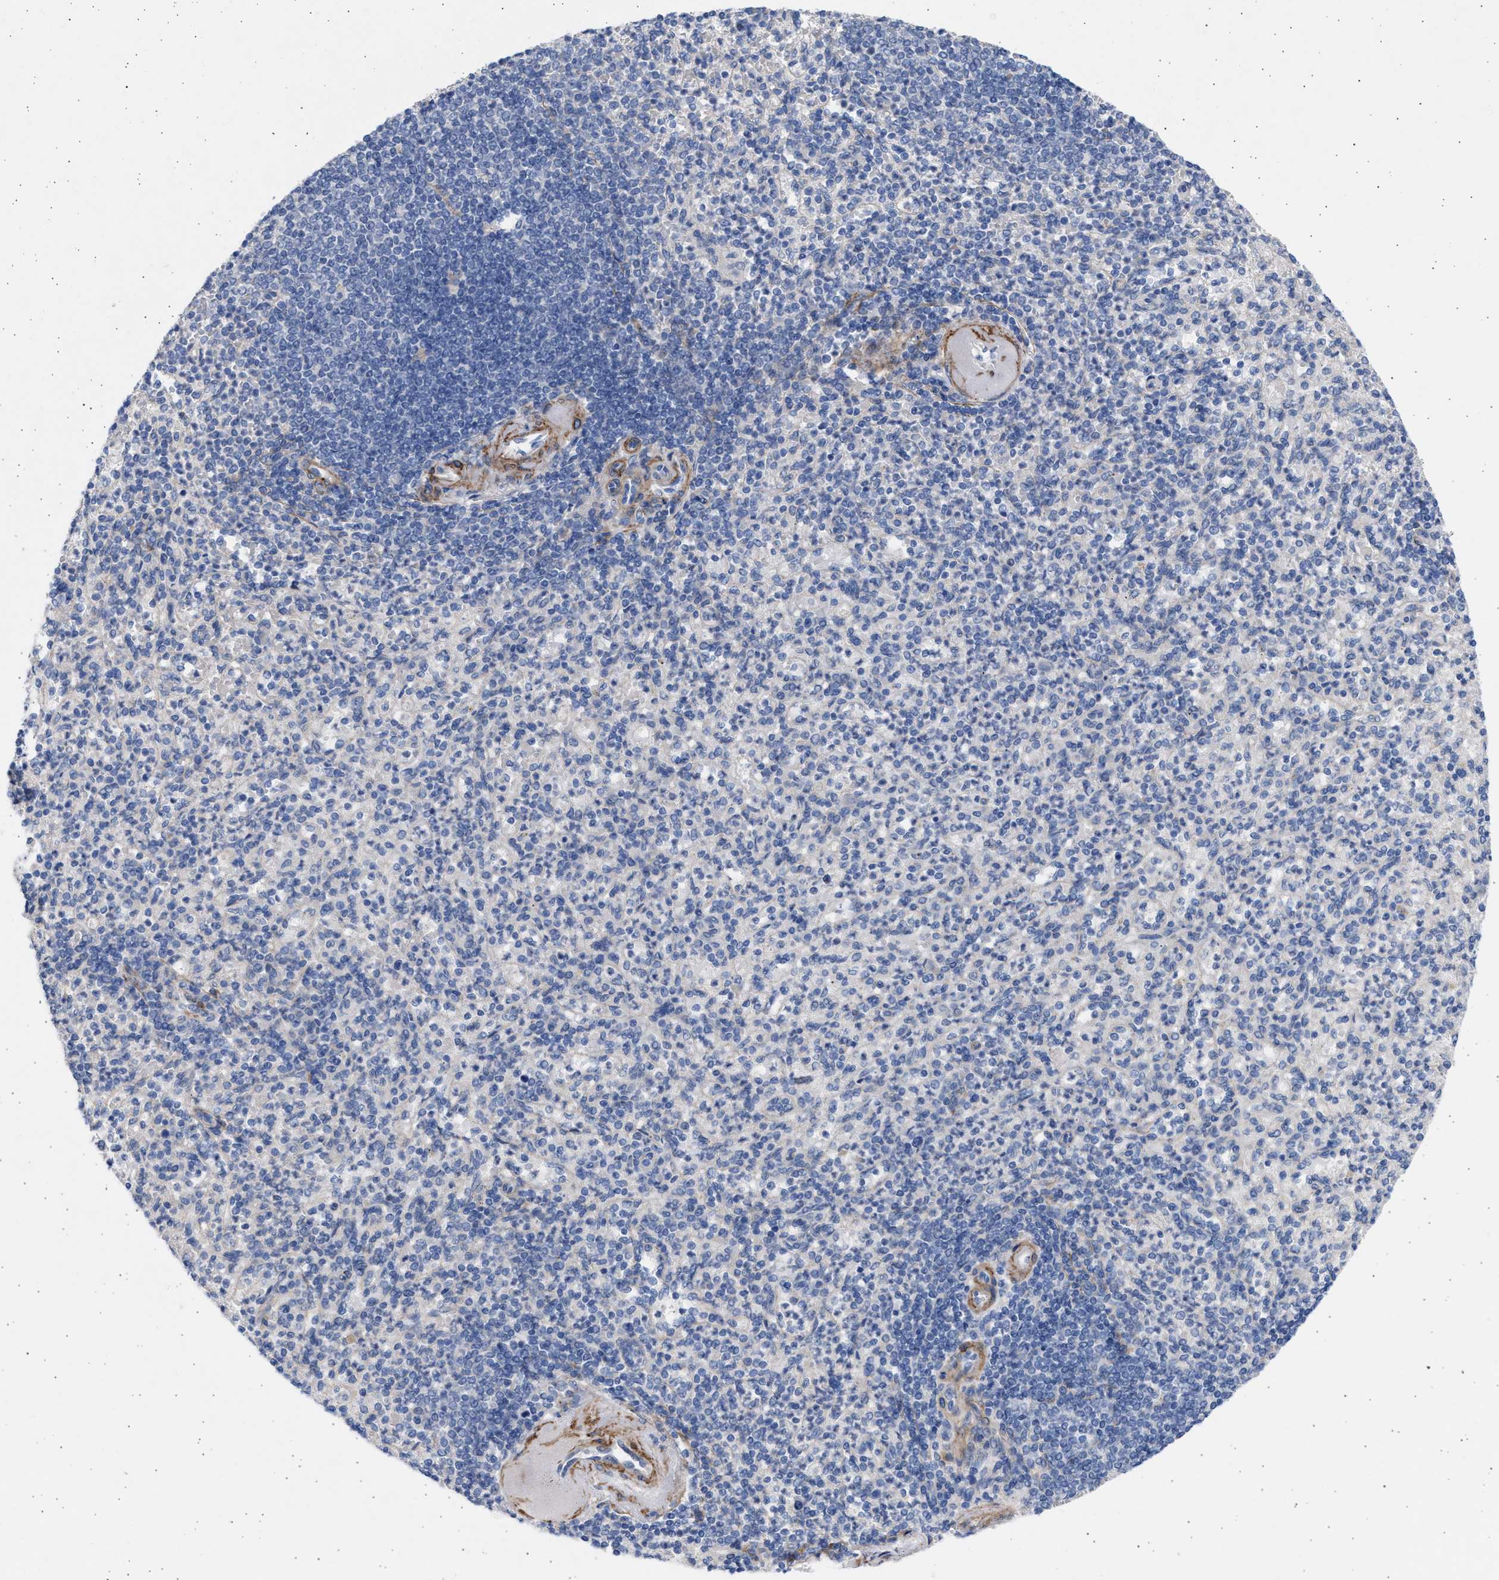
{"staining": {"intensity": "negative", "quantity": "none", "location": "none"}, "tissue": "spleen", "cell_type": "Cells in red pulp", "image_type": "normal", "snomed": [{"axis": "morphology", "description": "Normal tissue, NOS"}, {"axis": "topography", "description": "Spleen"}], "caption": "Unremarkable spleen was stained to show a protein in brown. There is no significant staining in cells in red pulp. Nuclei are stained in blue.", "gene": "NBR1", "patient": {"sex": "female", "age": 74}}